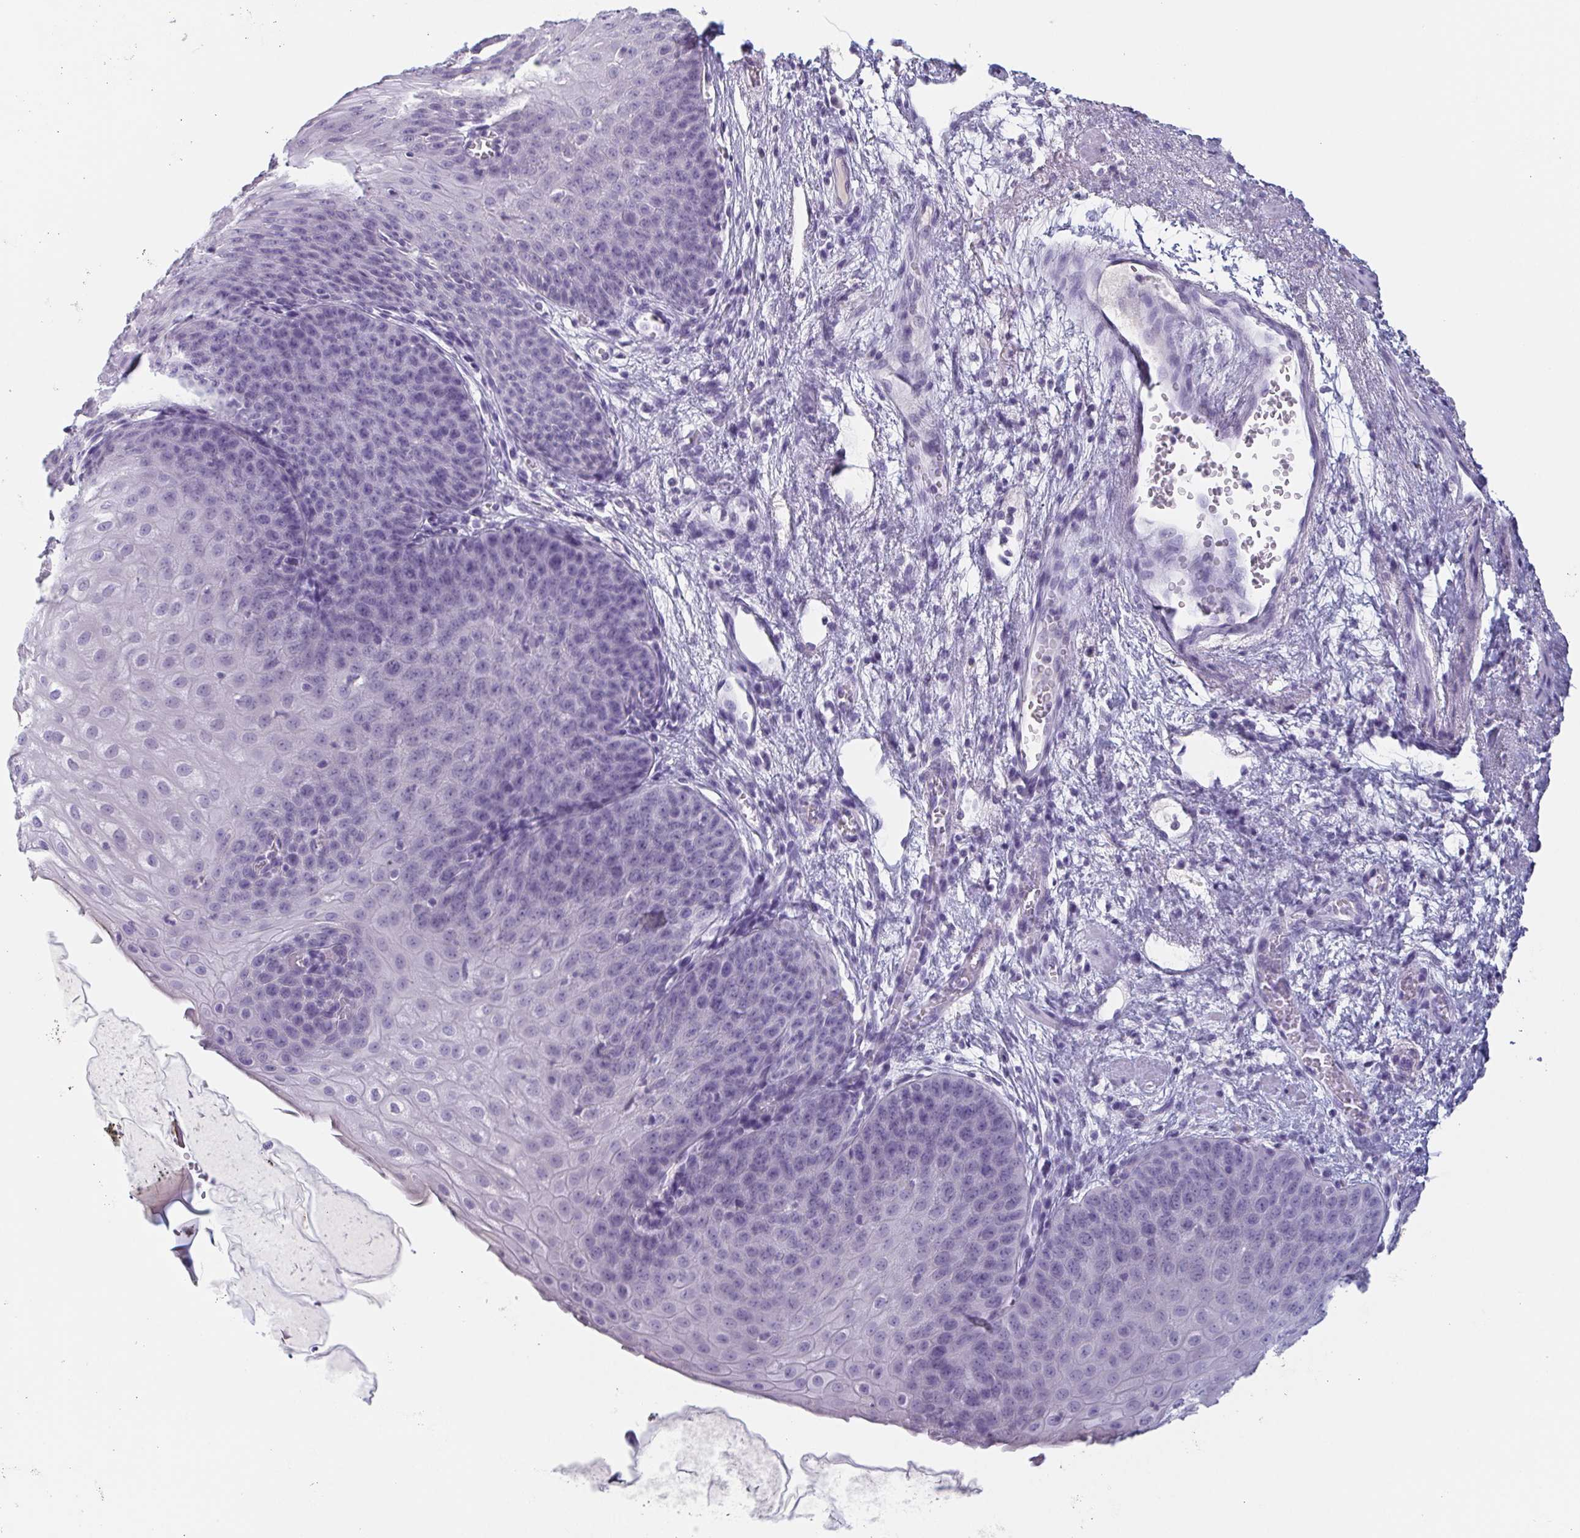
{"staining": {"intensity": "negative", "quantity": "none", "location": "none"}, "tissue": "esophagus", "cell_type": "Squamous epithelial cells", "image_type": "normal", "snomed": [{"axis": "morphology", "description": "Normal tissue, NOS"}, {"axis": "topography", "description": "Esophagus"}], "caption": "Immunohistochemical staining of normal esophagus reveals no significant staining in squamous epithelial cells. (Brightfield microscopy of DAB (3,3'-diaminobenzidine) immunohistochemistry at high magnification).", "gene": "ITLN1", "patient": {"sex": "male", "age": 71}}